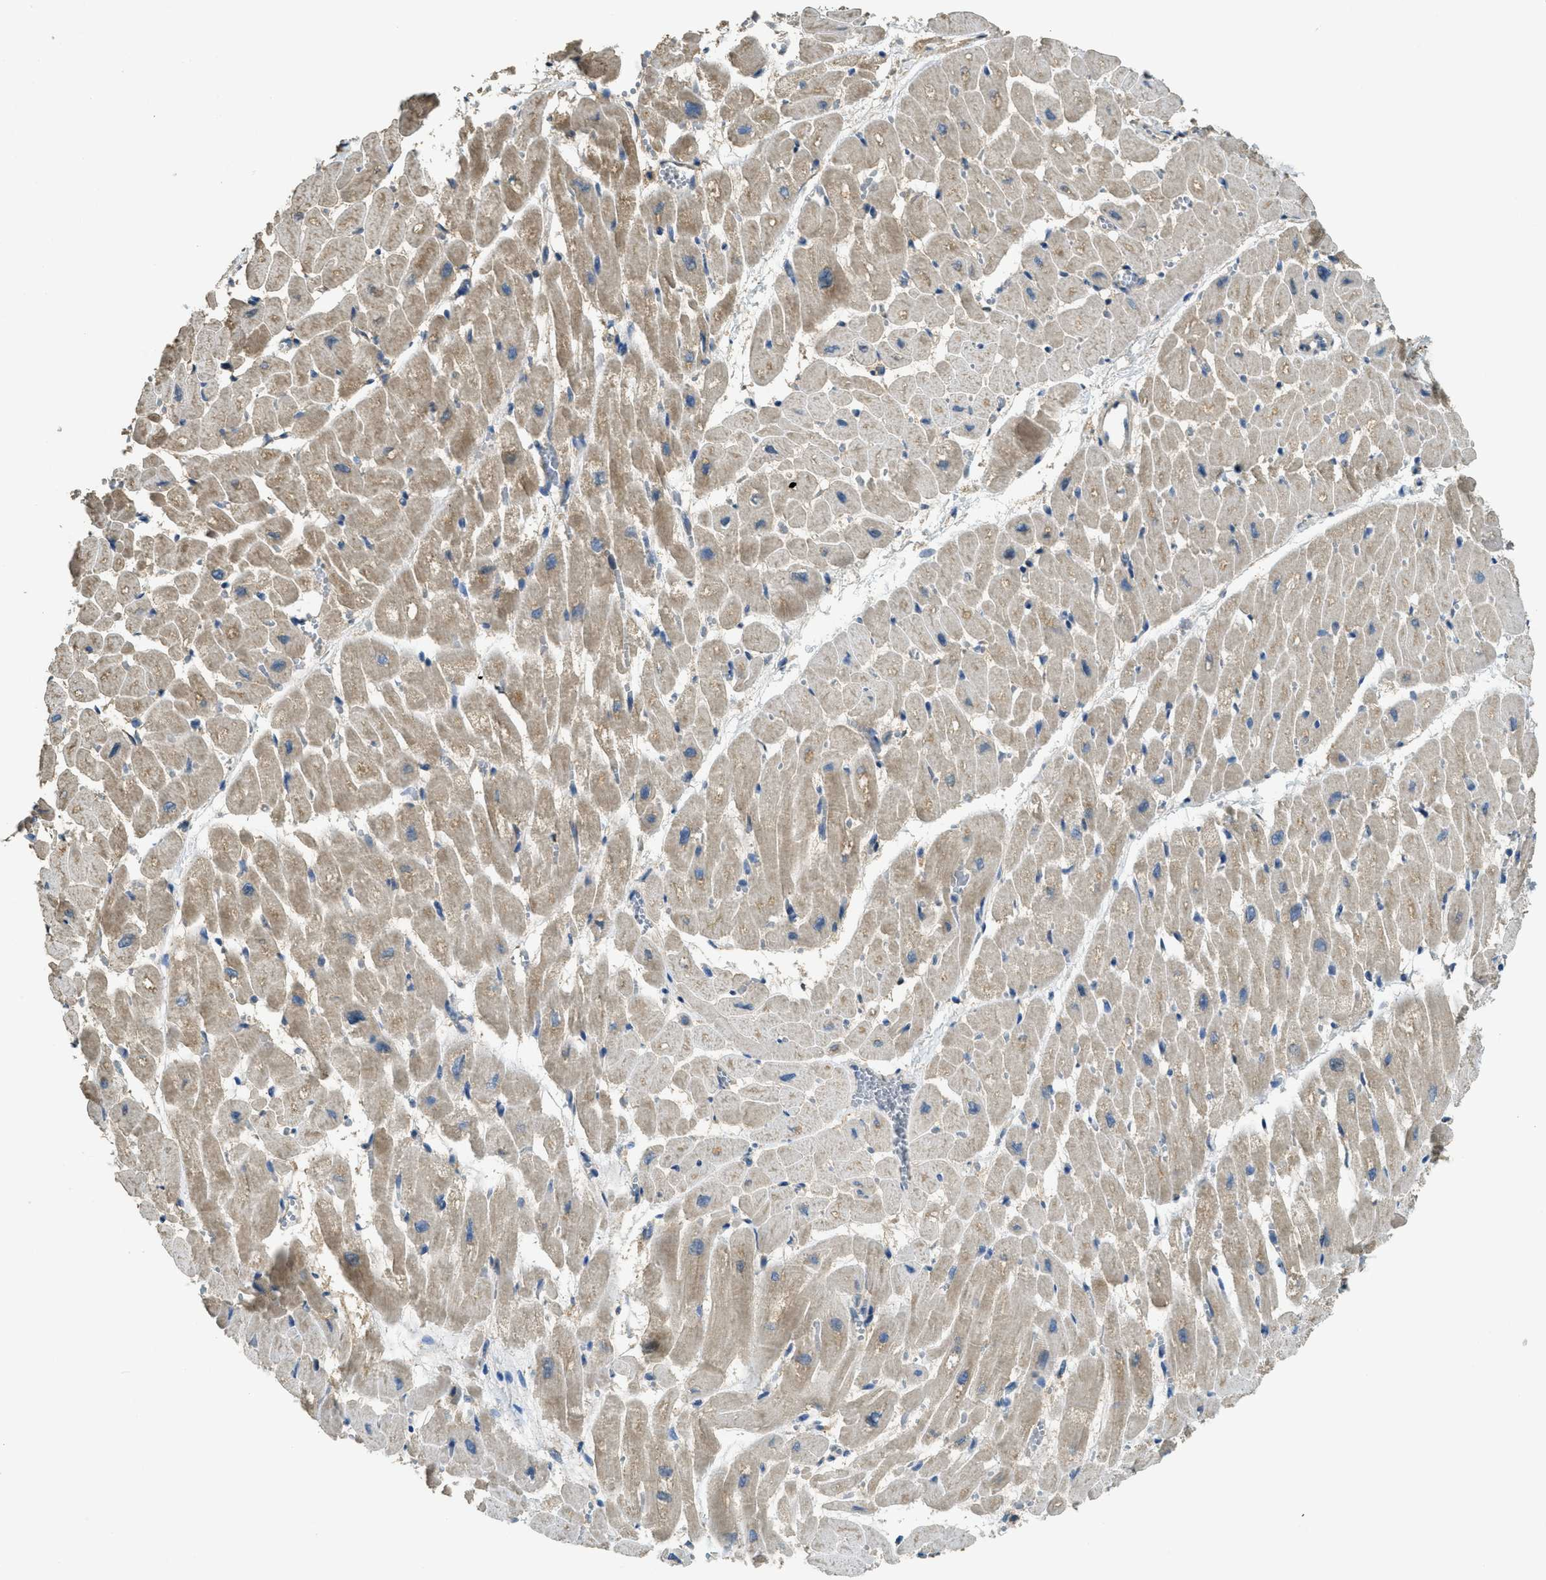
{"staining": {"intensity": "moderate", "quantity": ">75%", "location": "cytoplasmic/membranous"}, "tissue": "heart muscle", "cell_type": "Cardiomyocytes", "image_type": "normal", "snomed": [{"axis": "morphology", "description": "Normal tissue, NOS"}, {"axis": "topography", "description": "Heart"}], "caption": "Unremarkable heart muscle was stained to show a protein in brown. There is medium levels of moderate cytoplasmic/membranous positivity in approximately >75% of cardiomyocytes.", "gene": "CD276", "patient": {"sex": "male", "age": 45}}